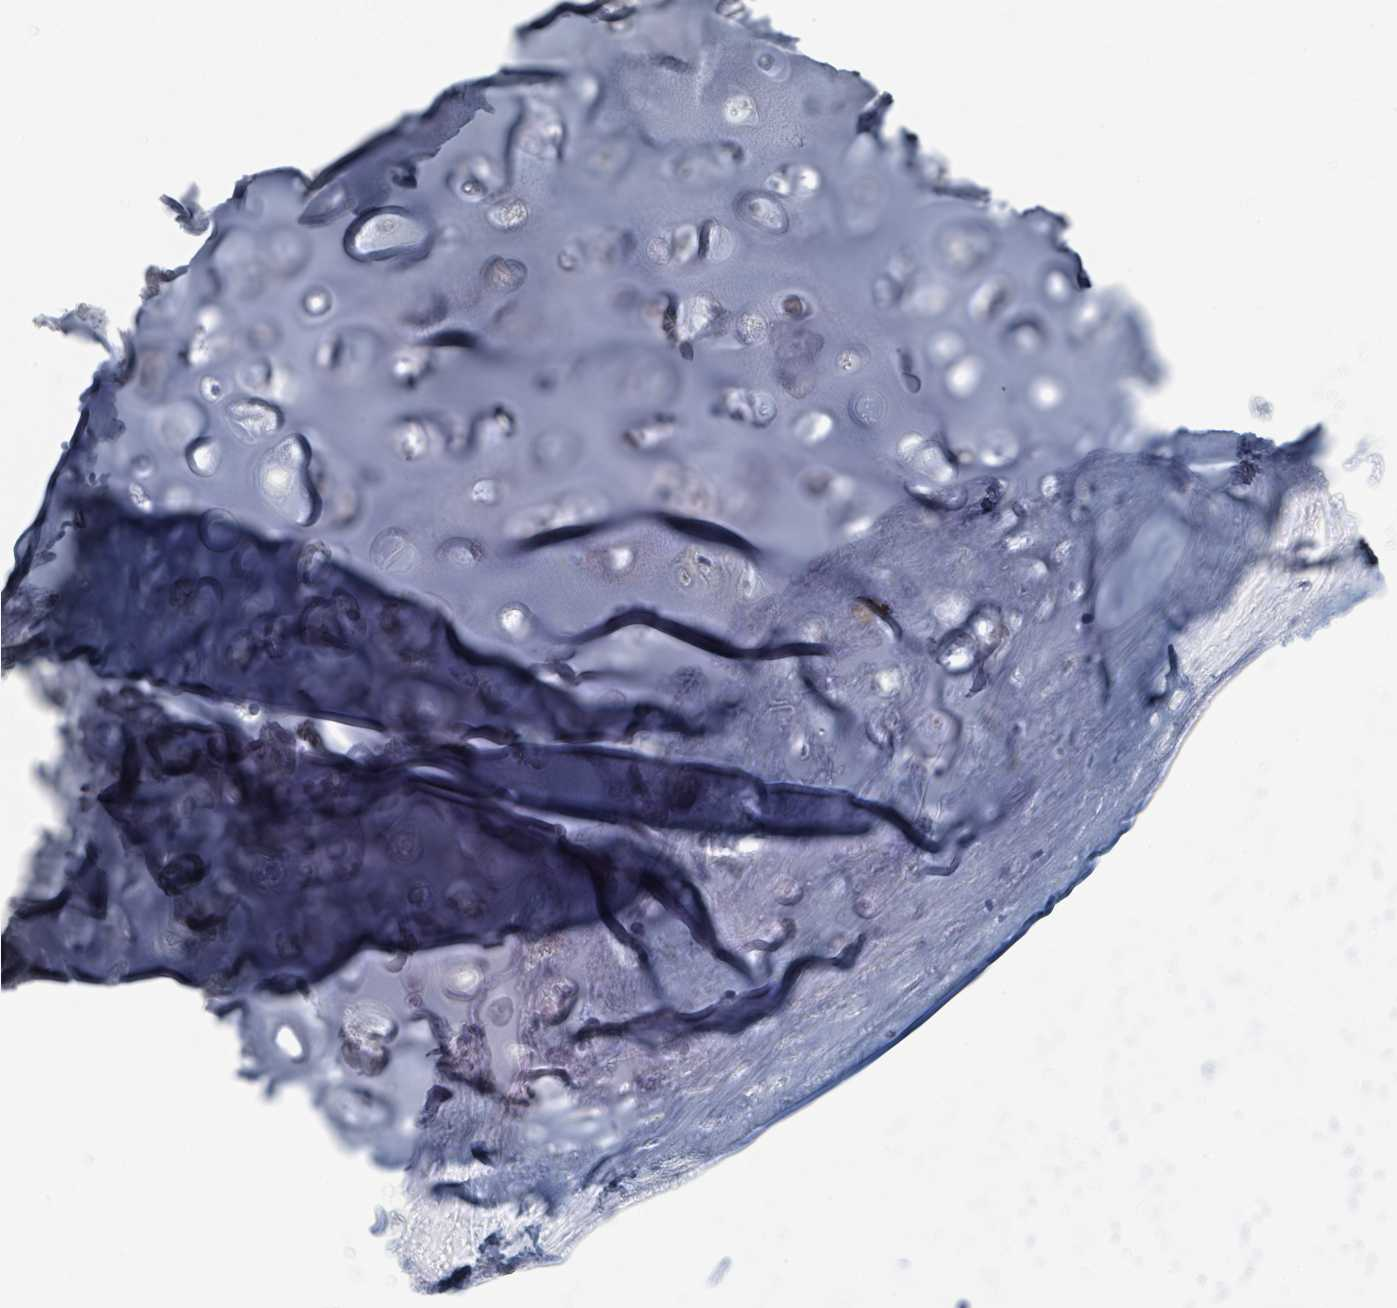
{"staining": {"intensity": "negative", "quantity": "none", "location": "none"}, "tissue": "adipose tissue", "cell_type": "Adipocytes", "image_type": "normal", "snomed": [{"axis": "morphology", "description": "Normal tissue, NOS"}, {"axis": "topography", "description": "Lymph node"}, {"axis": "topography", "description": "Cartilage tissue"}, {"axis": "topography", "description": "Bronchus"}], "caption": "The image shows no significant expression in adipocytes of adipose tissue.", "gene": "DEFA4", "patient": {"sex": "female", "age": 70}}